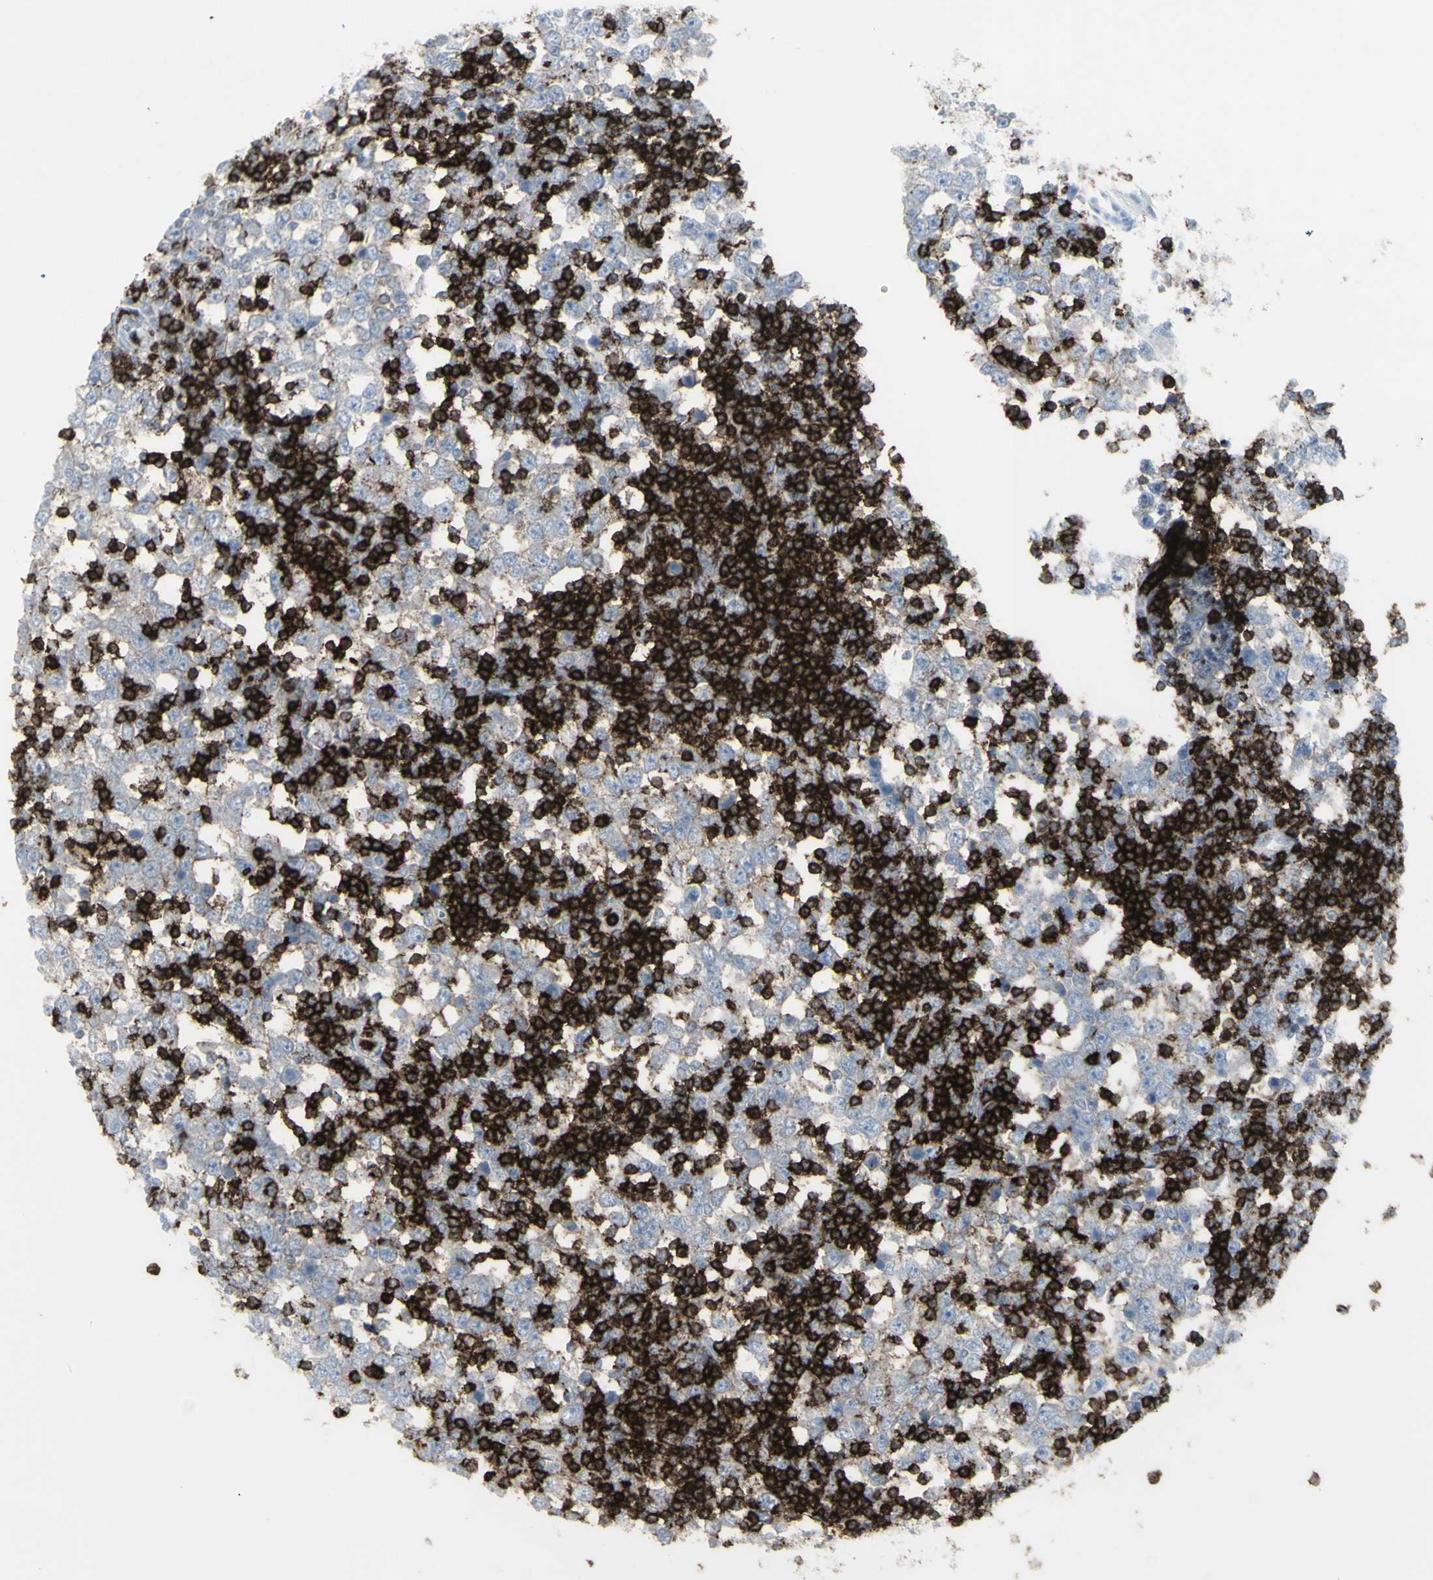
{"staining": {"intensity": "negative", "quantity": "none", "location": "none"}, "tissue": "testis cancer", "cell_type": "Tumor cells", "image_type": "cancer", "snomed": [{"axis": "morphology", "description": "Seminoma, NOS"}, {"axis": "topography", "description": "Testis"}], "caption": "Seminoma (testis) was stained to show a protein in brown. There is no significant expression in tumor cells. The staining is performed using DAB (3,3'-diaminobenzidine) brown chromogen with nuclei counter-stained in using hematoxylin.", "gene": "CD247", "patient": {"sex": "male", "age": 65}}